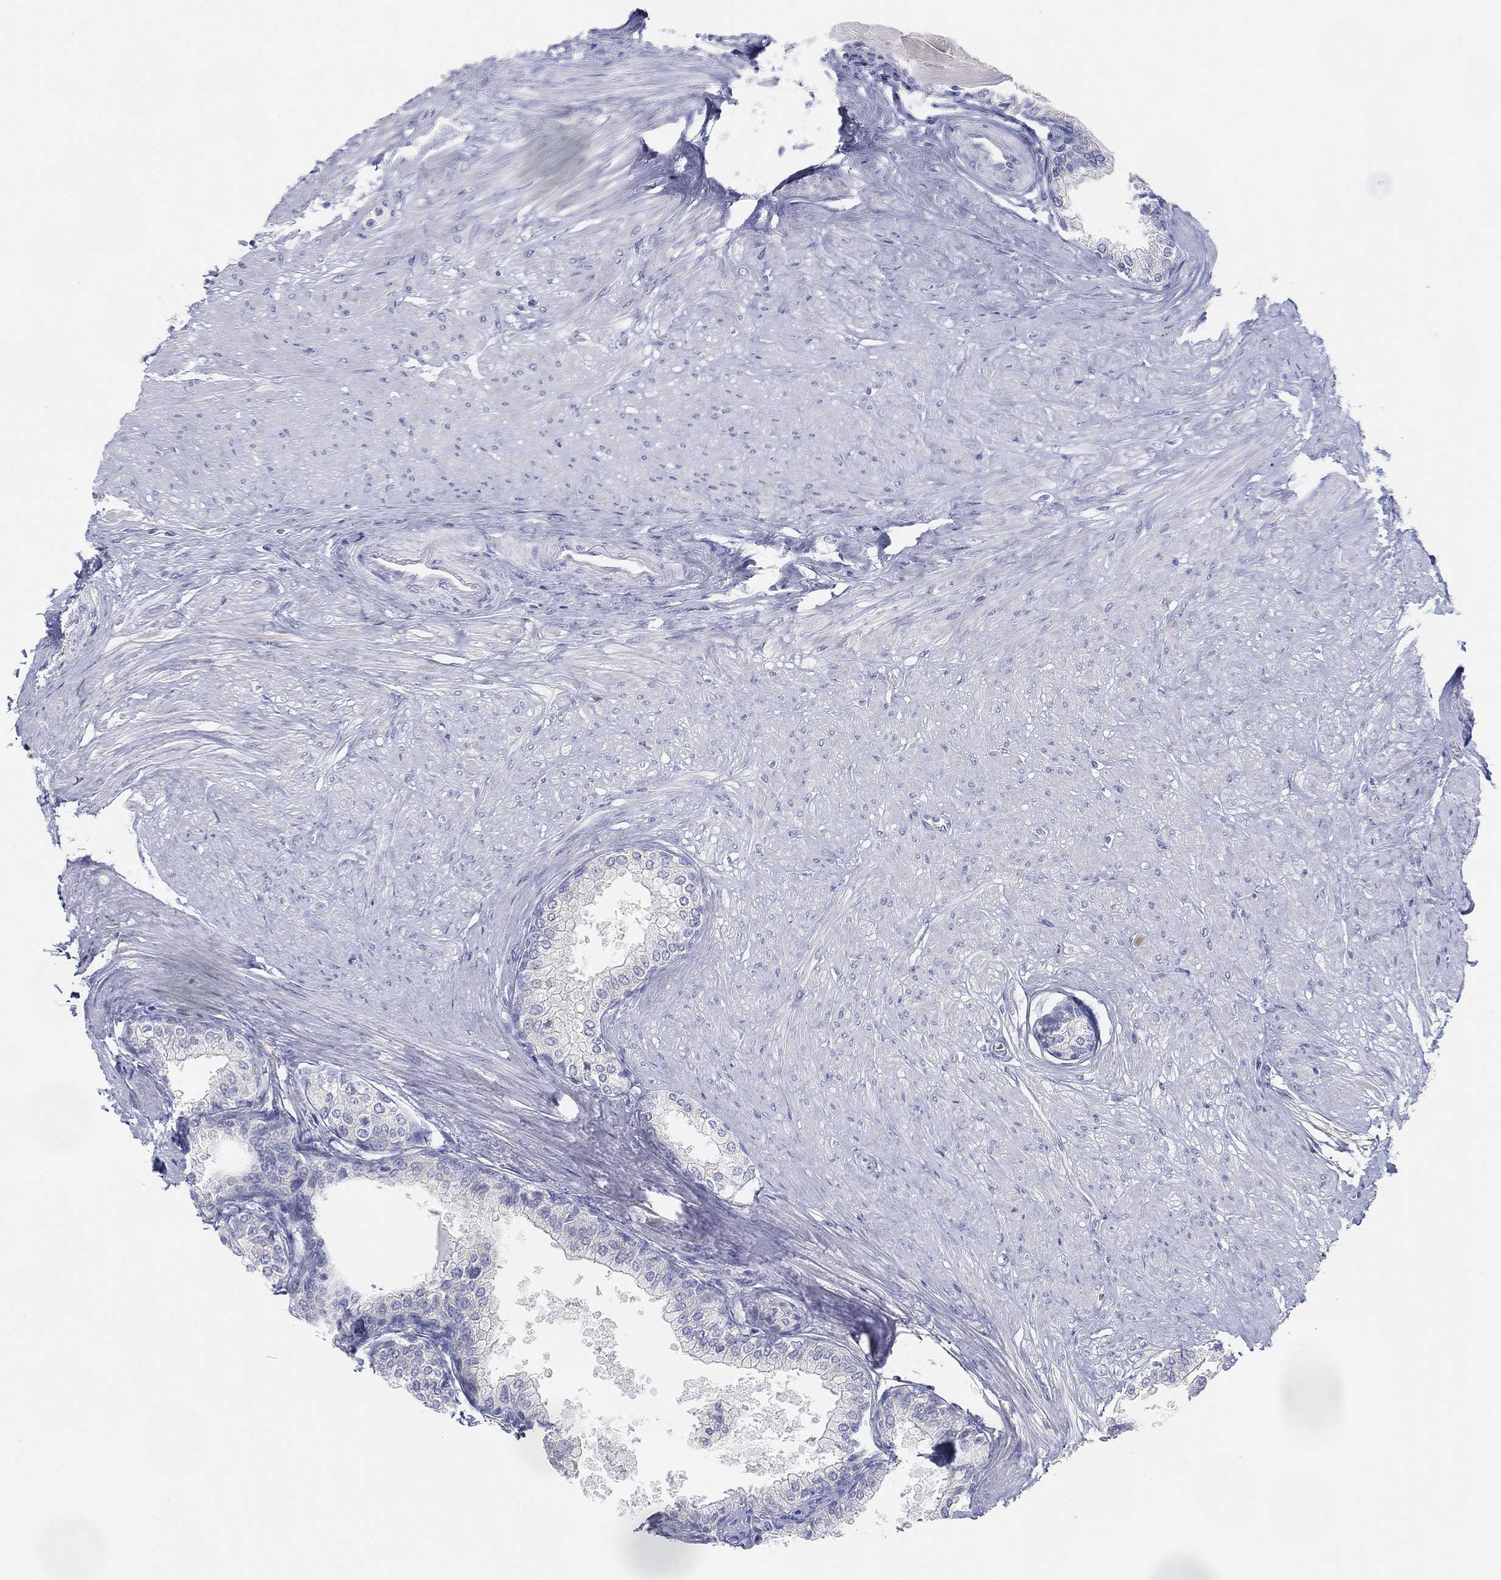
{"staining": {"intensity": "negative", "quantity": "none", "location": "none"}, "tissue": "prostate", "cell_type": "Glandular cells", "image_type": "normal", "snomed": [{"axis": "morphology", "description": "Normal tissue, NOS"}, {"axis": "topography", "description": "Prostate"}], "caption": "IHC of normal prostate exhibits no positivity in glandular cells.", "gene": "GCNA", "patient": {"sex": "male", "age": 63}}